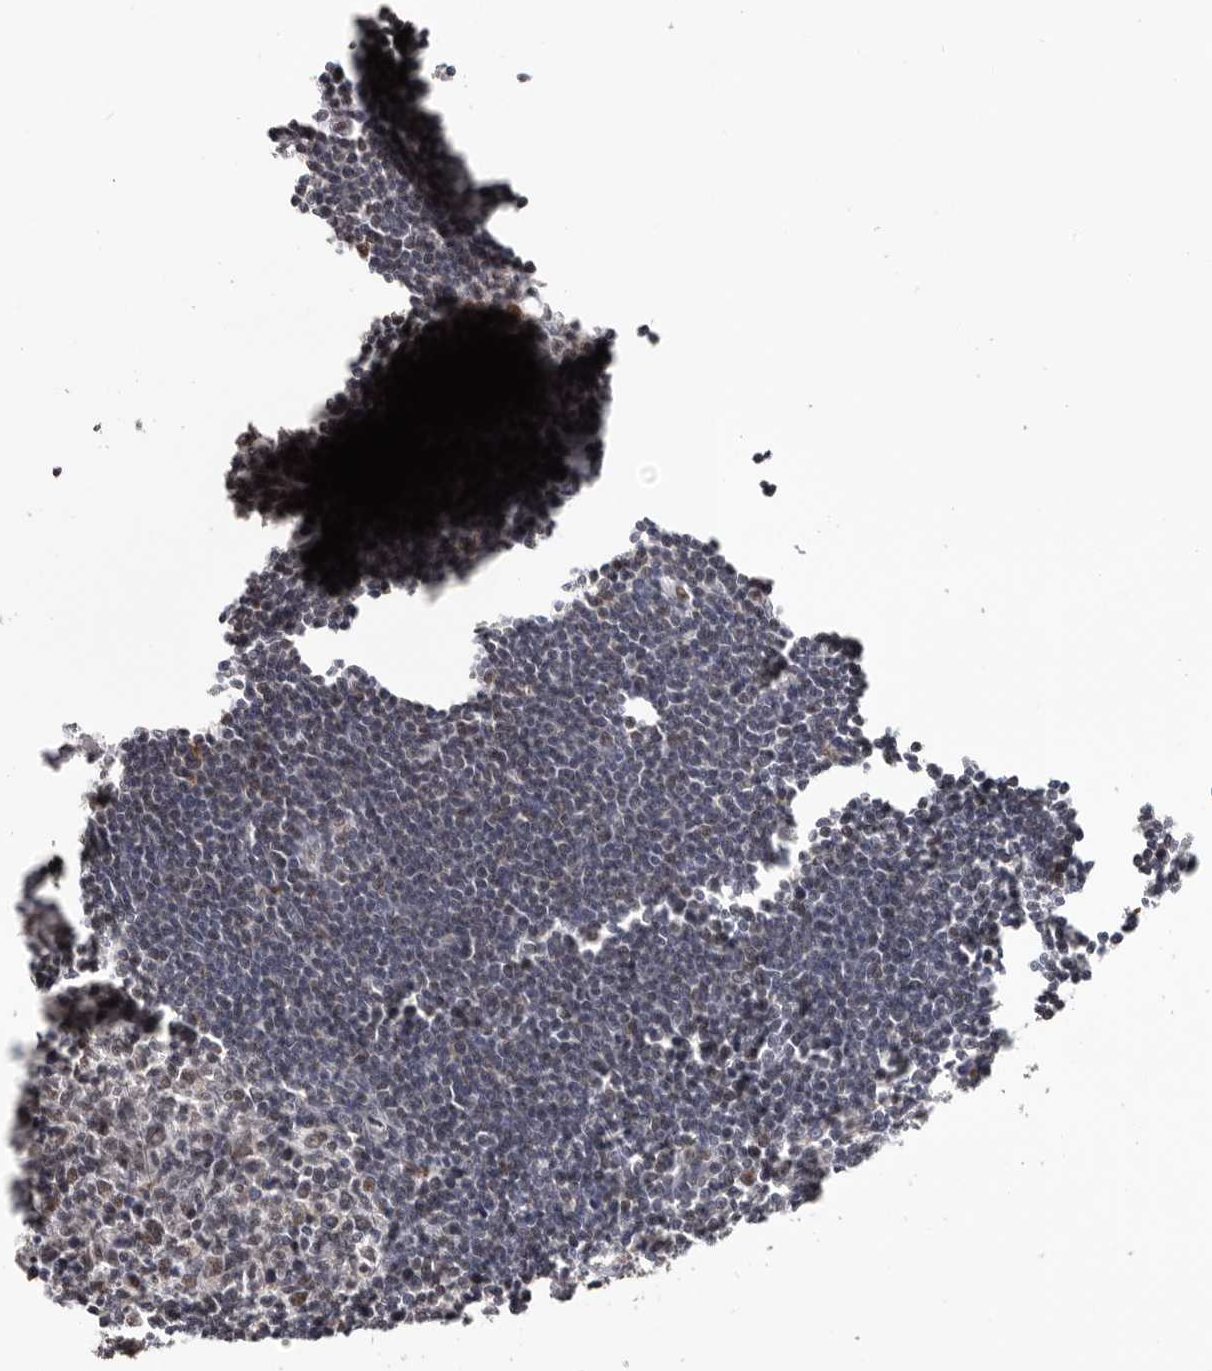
{"staining": {"intensity": "moderate", "quantity": "25%-75%", "location": "nuclear"}, "tissue": "lymph node", "cell_type": "Germinal center cells", "image_type": "normal", "snomed": [{"axis": "morphology", "description": "Normal tissue, NOS"}, {"axis": "morphology", "description": "Malignant melanoma, Metastatic site"}, {"axis": "topography", "description": "Lymph node"}], "caption": "Protein staining of benign lymph node shows moderate nuclear expression in about 25%-75% of germinal center cells.", "gene": "SMAD7", "patient": {"sex": "male", "age": 41}}